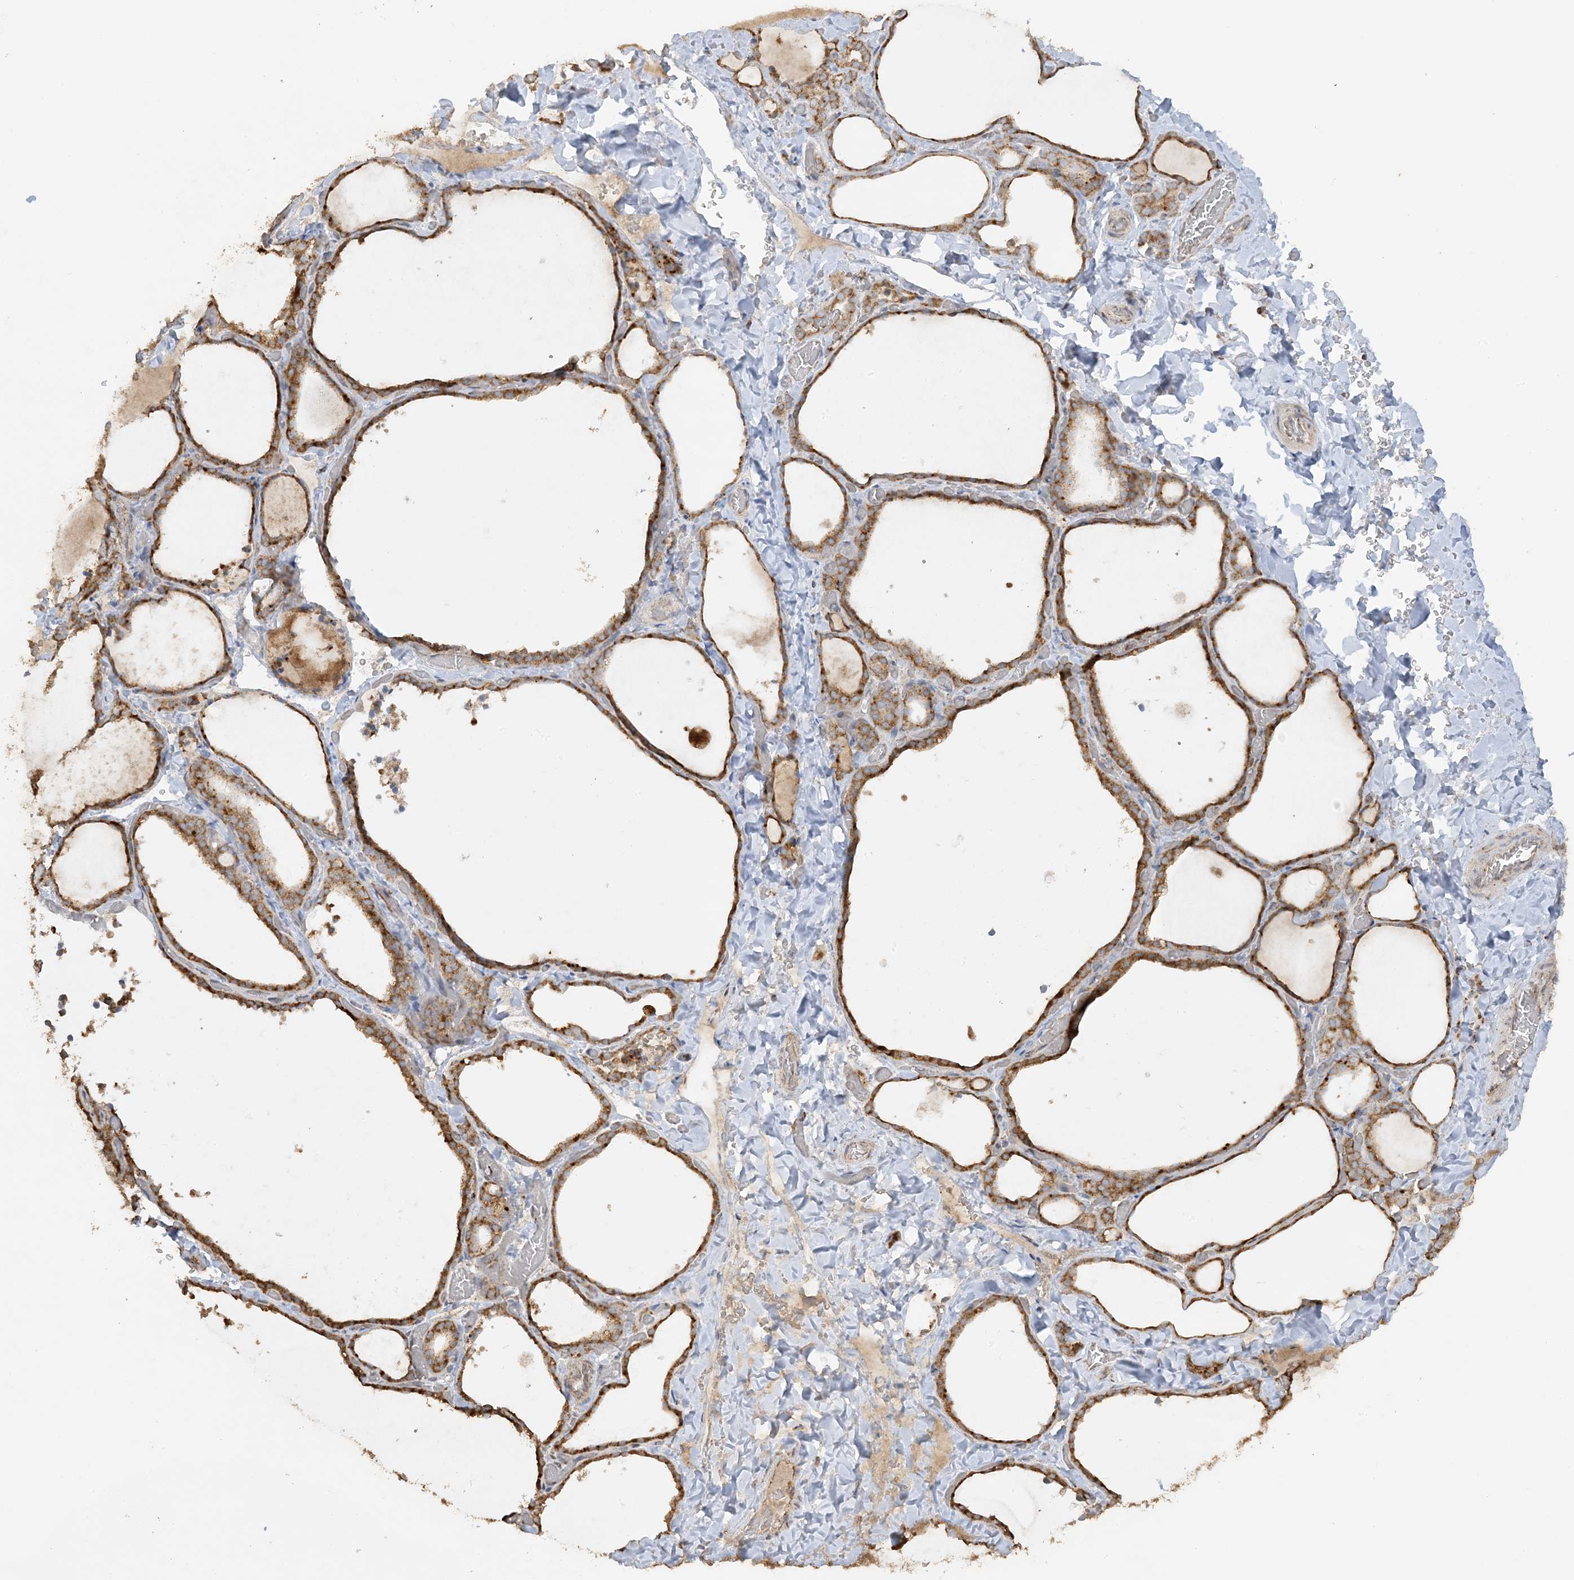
{"staining": {"intensity": "moderate", "quantity": ">75%", "location": "cytoplasmic/membranous"}, "tissue": "thyroid gland", "cell_type": "Glandular cells", "image_type": "normal", "snomed": [{"axis": "morphology", "description": "Normal tissue, NOS"}, {"axis": "topography", "description": "Thyroid gland"}], "caption": "Protein positivity by immunohistochemistry (IHC) displays moderate cytoplasmic/membranous staining in approximately >75% of glandular cells in benign thyroid gland.", "gene": "AGA", "patient": {"sex": "female", "age": 22}}